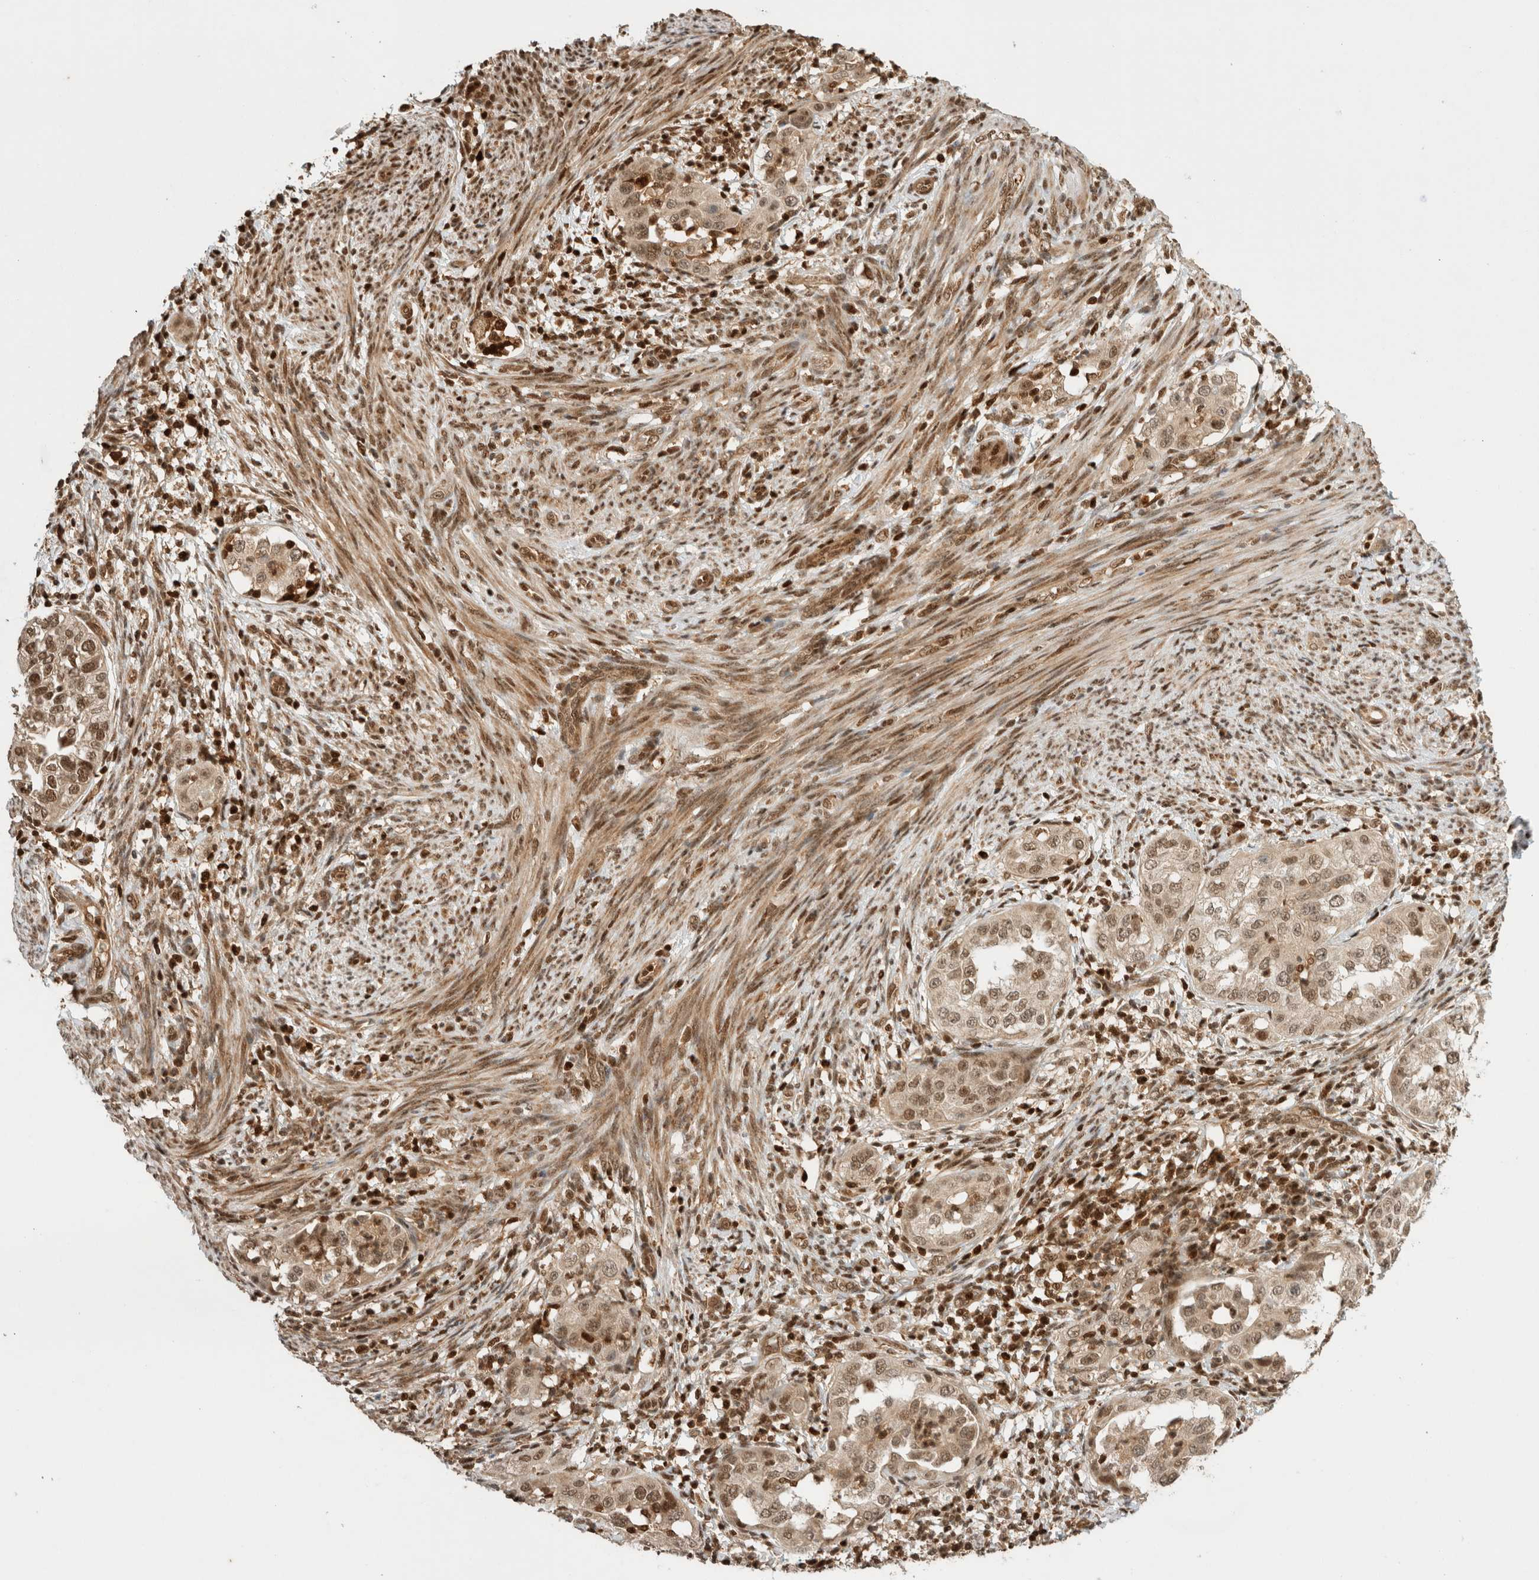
{"staining": {"intensity": "moderate", "quantity": ">75%", "location": "cytoplasmic/membranous,nuclear"}, "tissue": "endometrial cancer", "cell_type": "Tumor cells", "image_type": "cancer", "snomed": [{"axis": "morphology", "description": "Adenocarcinoma, NOS"}, {"axis": "topography", "description": "Endometrium"}], "caption": "A high-resolution image shows IHC staining of endometrial cancer, which exhibits moderate cytoplasmic/membranous and nuclear staining in about >75% of tumor cells.", "gene": "SNRNP40", "patient": {"sex": "female", "age": 85}}